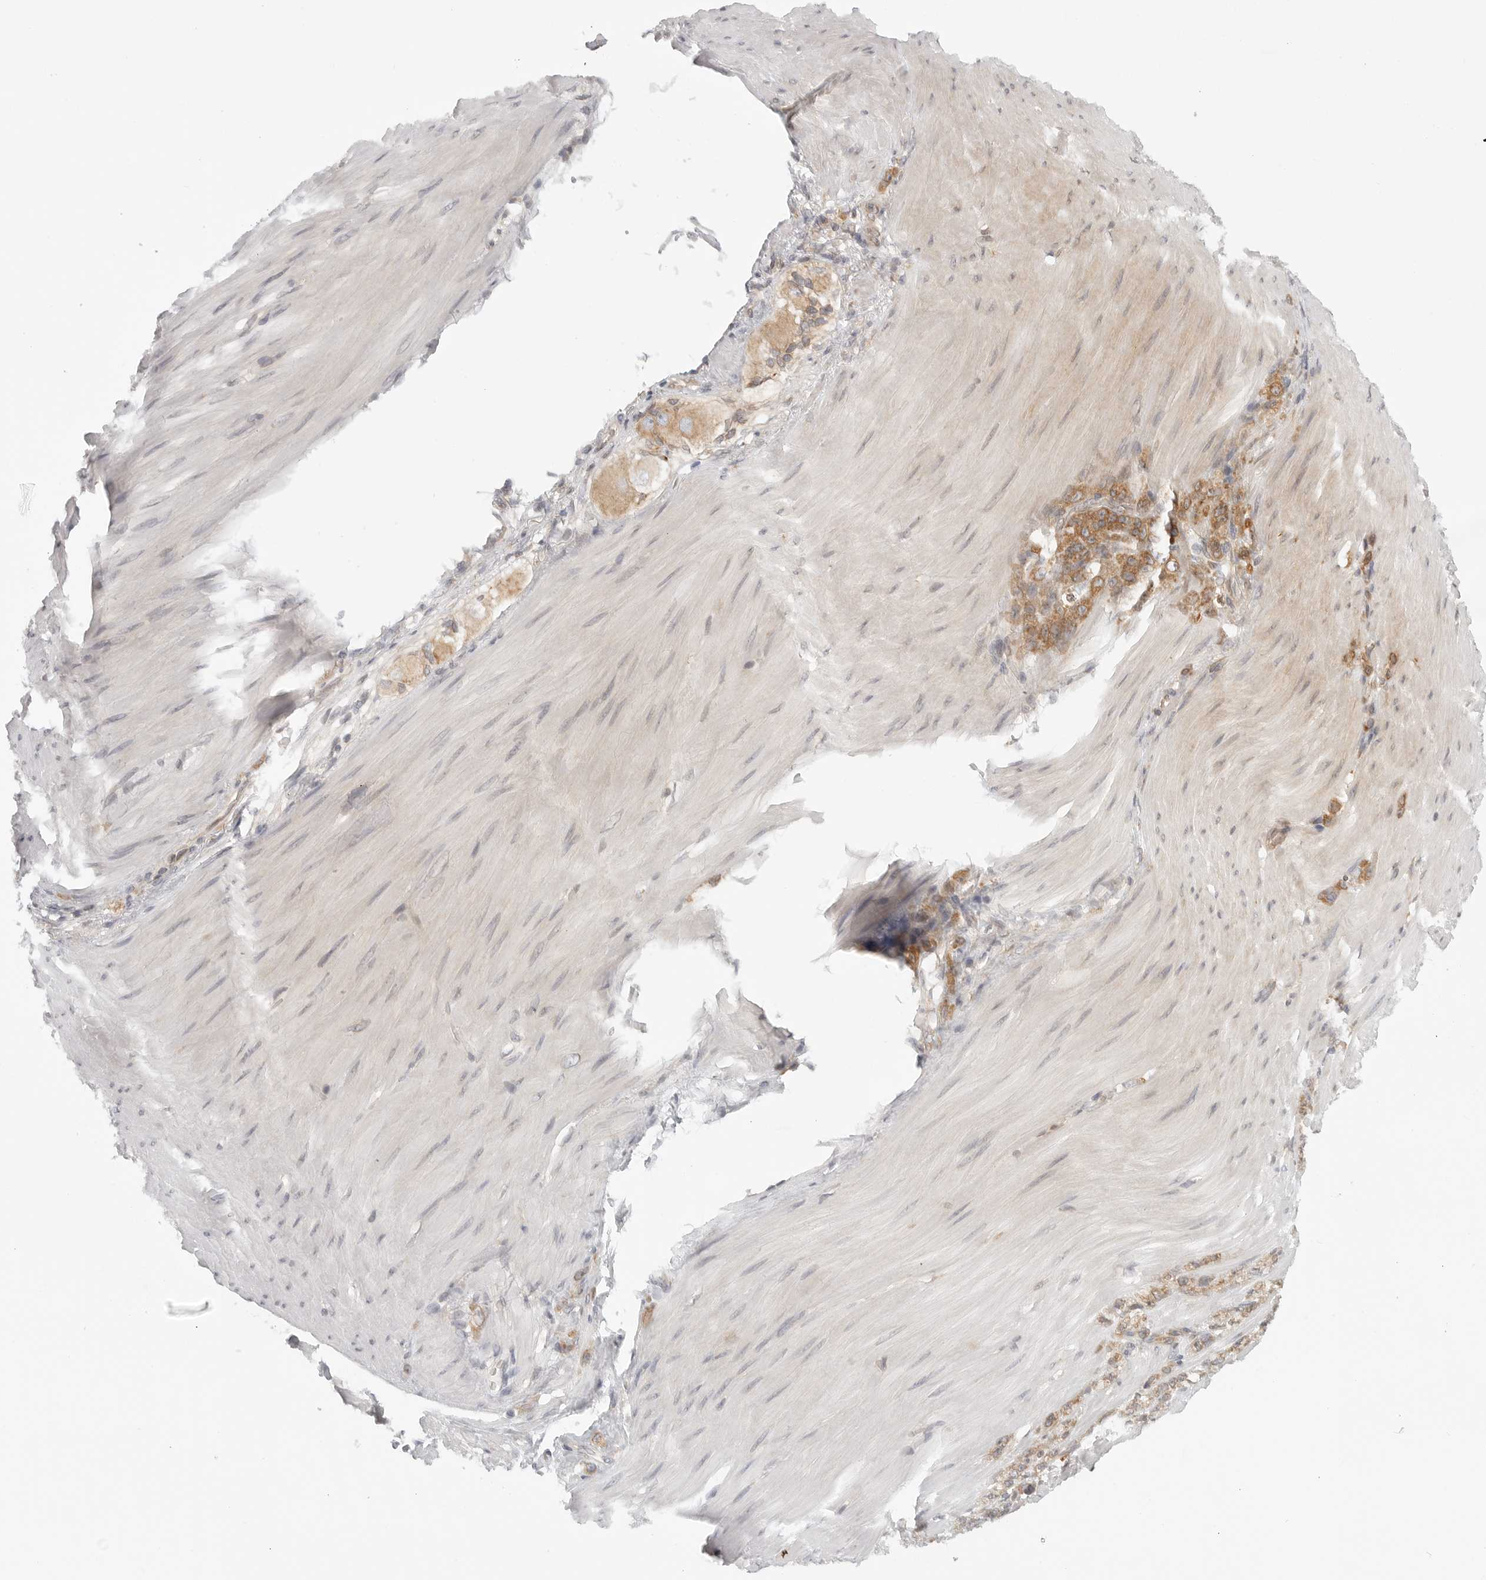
{"staining": {"intensity": "moderate", "quantity": ">75%", "location": "cytoplasmic/membranous"}, "tissue": "stomach cancer", "cell_type": "Tumor cells", "image_type": "cancer", "snomed": [{"axis": "morphology", "description": "Normal tissue, NOS"}, {"axis": "morphology", "description": "Adenocarcinoma, NOS"}, {"axis": "topography", "description": "Stomach"}], "caption": "Immunohistochemistry (IHC) (DAB (3,3'-diaminobenzidine)) staining of stomach cancer demonstrates moderate cytoplasmic/membranous protein positivity in about >75% of tumor cells.", "gene": "CERS2", "patient": {"sex": "male", "age": 82}}